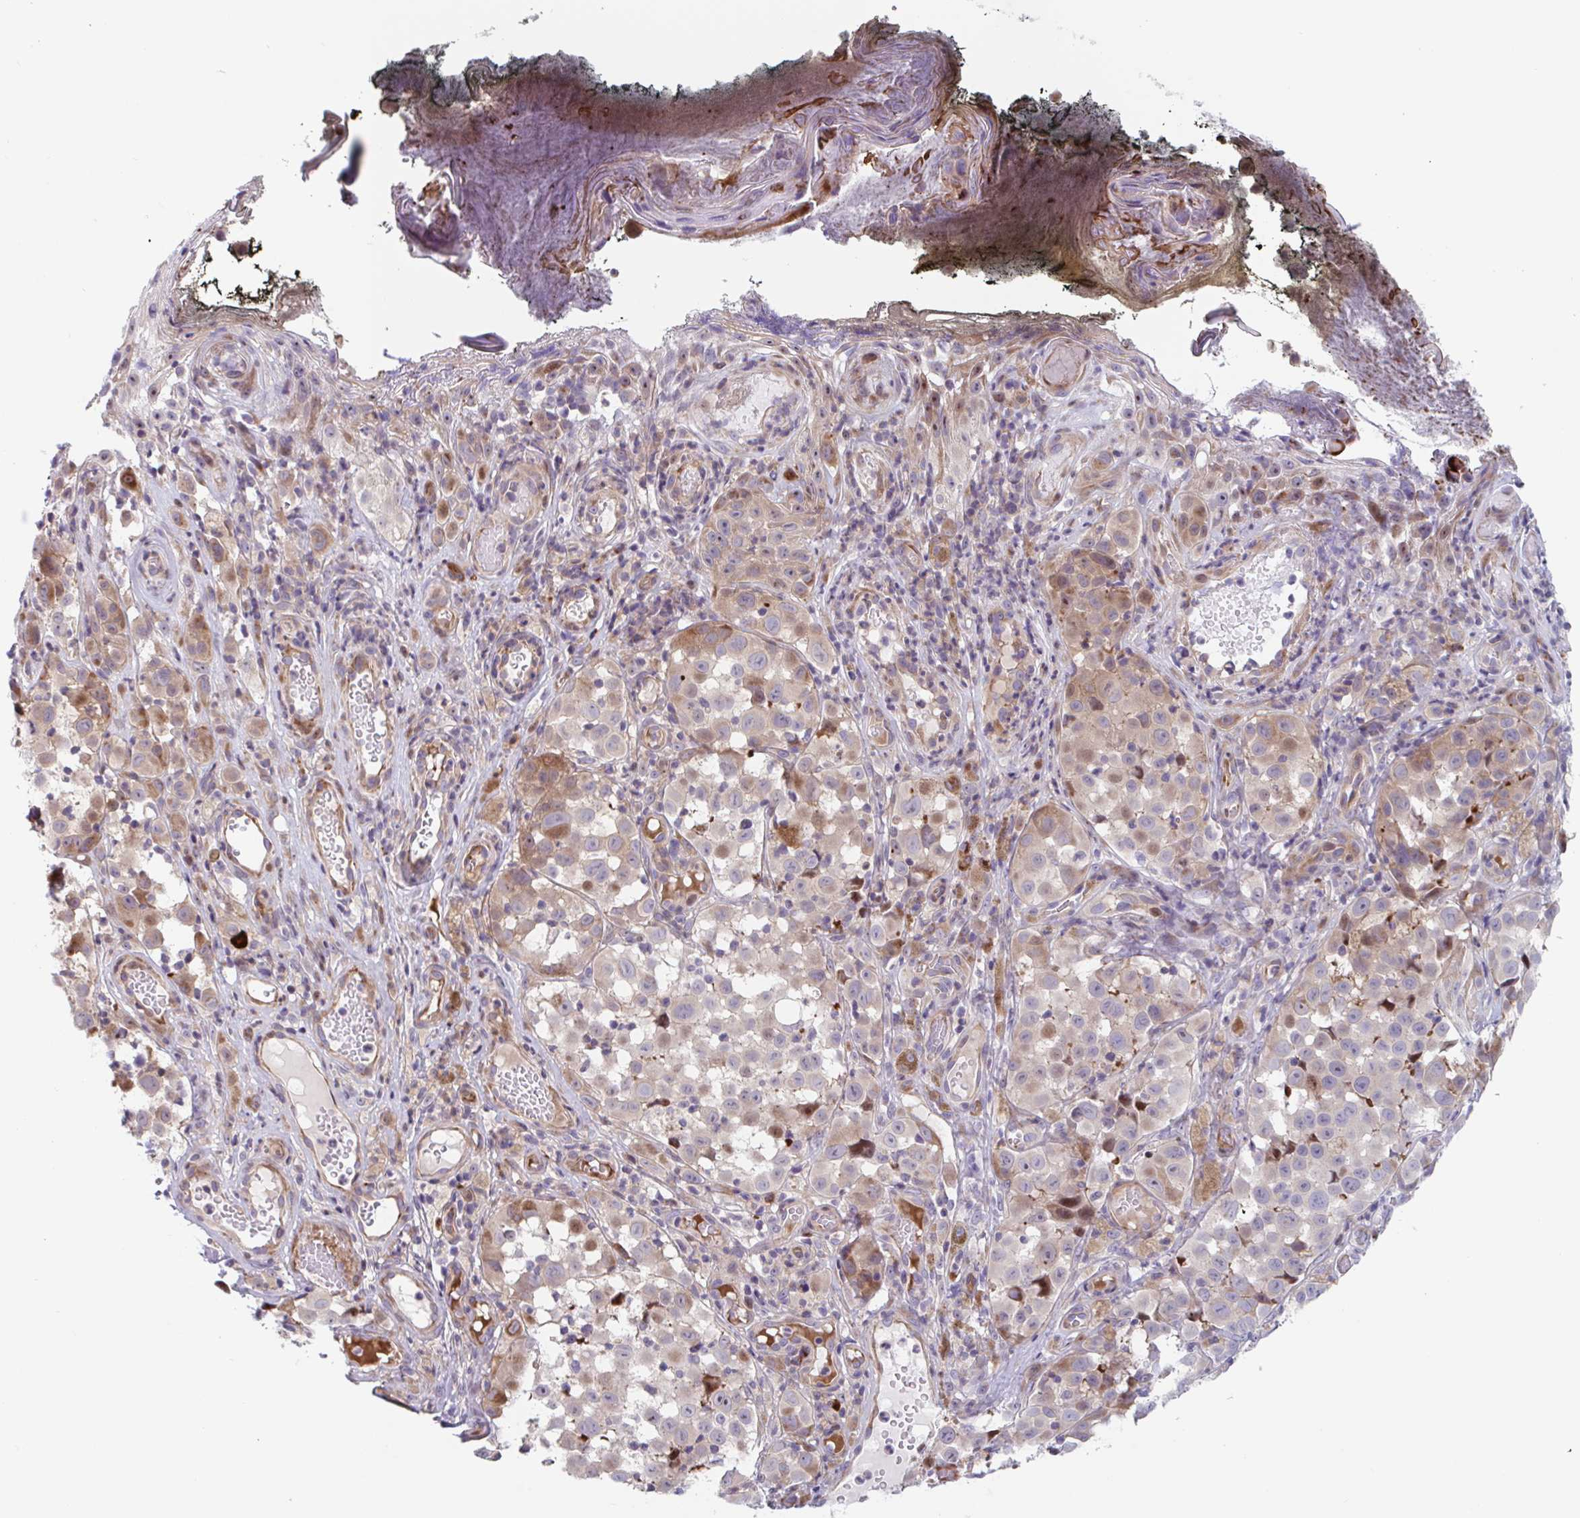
{"staining": {"intensity": "moderate", "quantity": "25%-75%", "location": "cytoplasmic/membranous"}, "tissue": "melanoma", "cell_type": "Tumor cells", "image_type": "cancer", "snomed": [{"axis": "morphology", "description": "Malignant melanoma, NOS"}, {"axis": "topography", "description": "Skin"}], "caption": "Immunohistochemical staining of melanoma displays medium levels of moderate cytoplasmic/membranous expression in about 25%-75% of tumor cells. (IHC, brightfield microscopy, high magnification).", "gene": "DUXA", "patient": {"sex": "male", "age": 64}}